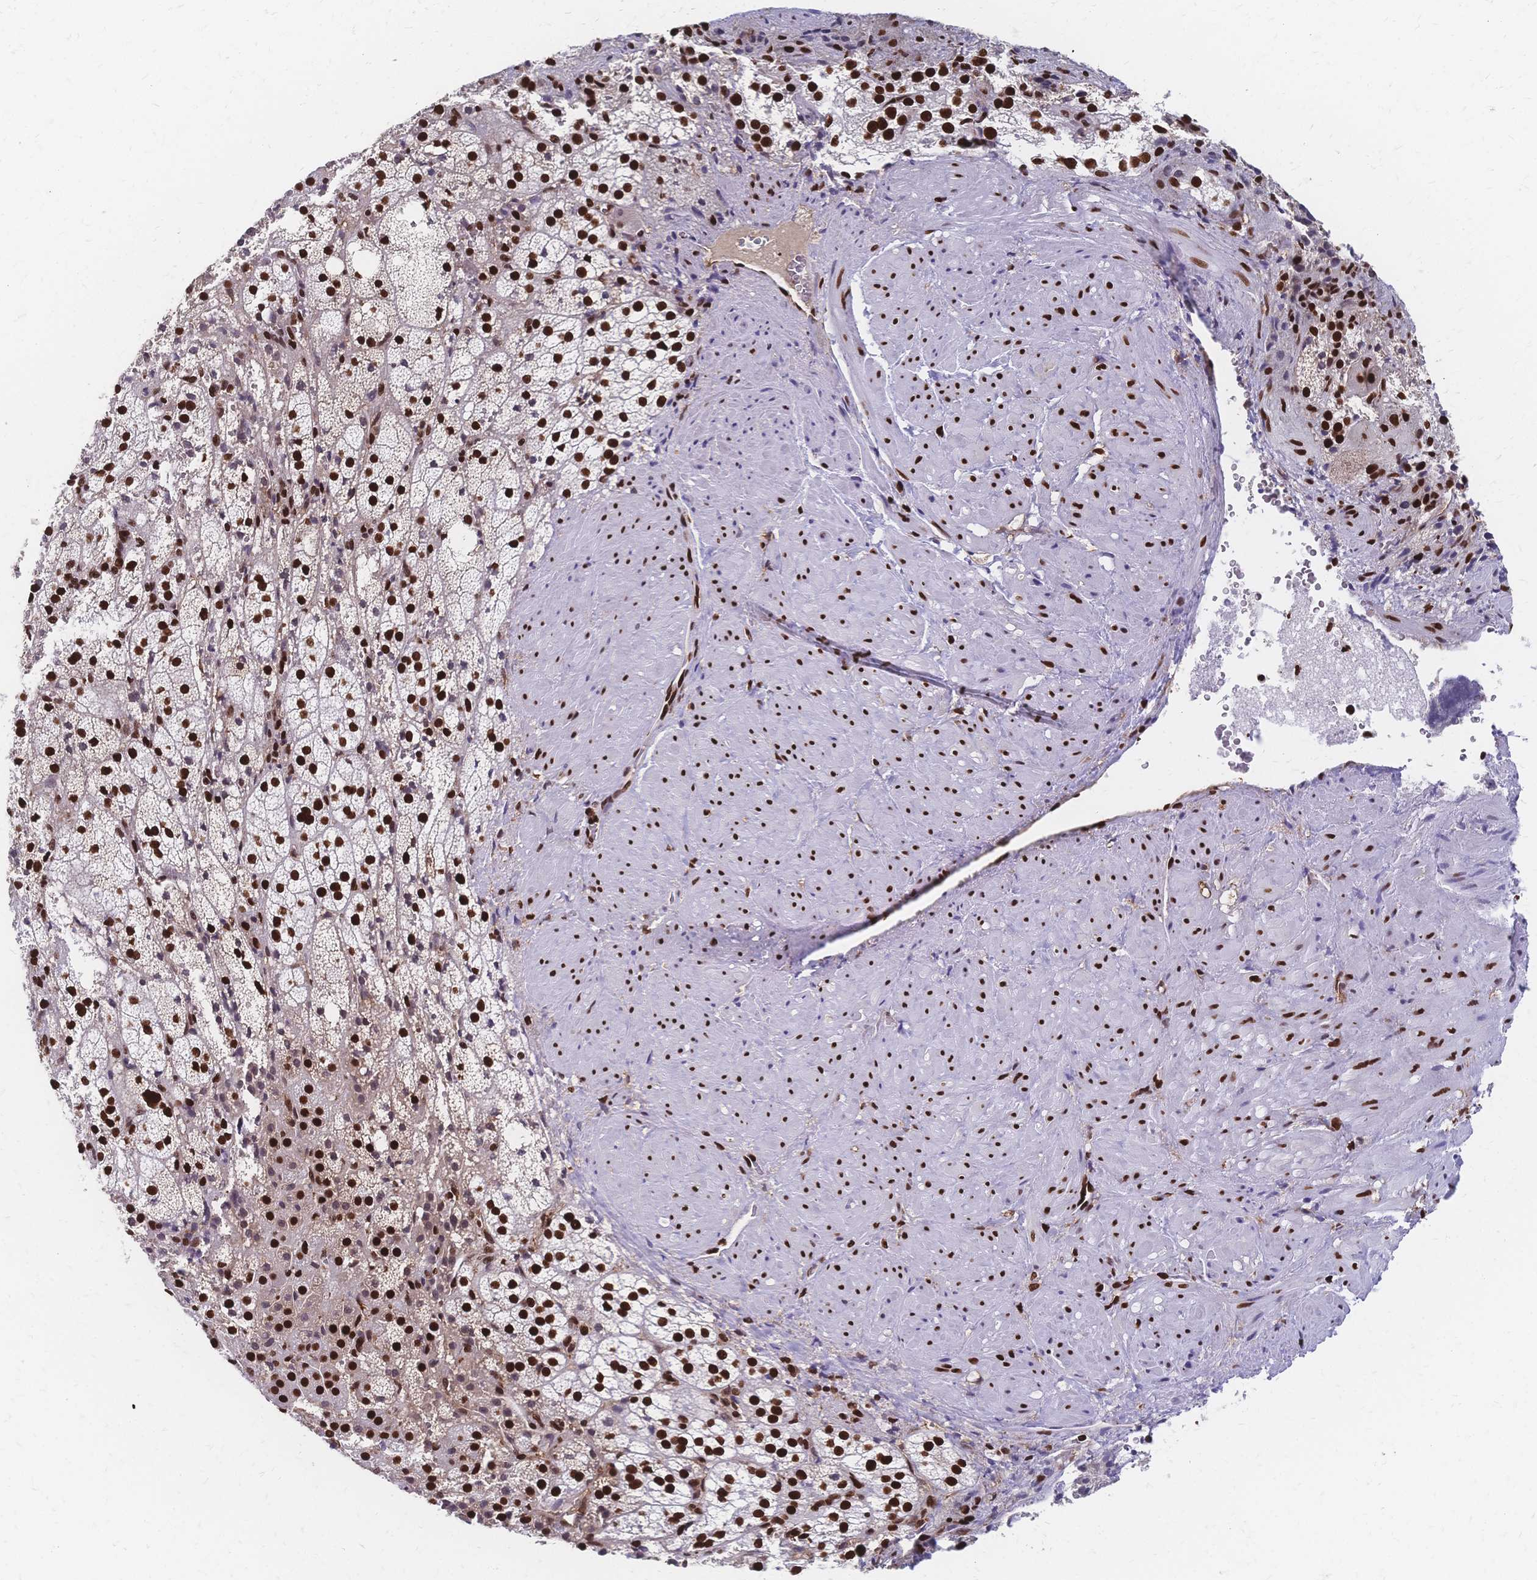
{"staining": {"intensity": "strong", "quantity": ">75%", "location": "nuclear"}, "tissue": "adrenal gland", "cell_type": "Glandular cells", "image_type": "normal", "snomed": [{"axis": "morphology", "description": "Normal tissue, NOS"}, {"axis": "topography", "description": "Adrenal gland"}], "caption": "Brown immunohistochemical staining in normal human adrenal gland exhibits strong nuclear expression in approximately >75% of glandular cells. (IHC, brightfield microscopy, high magnification).", "gene": "HDGF", "patient": {"sex": "male", "age": 53}}